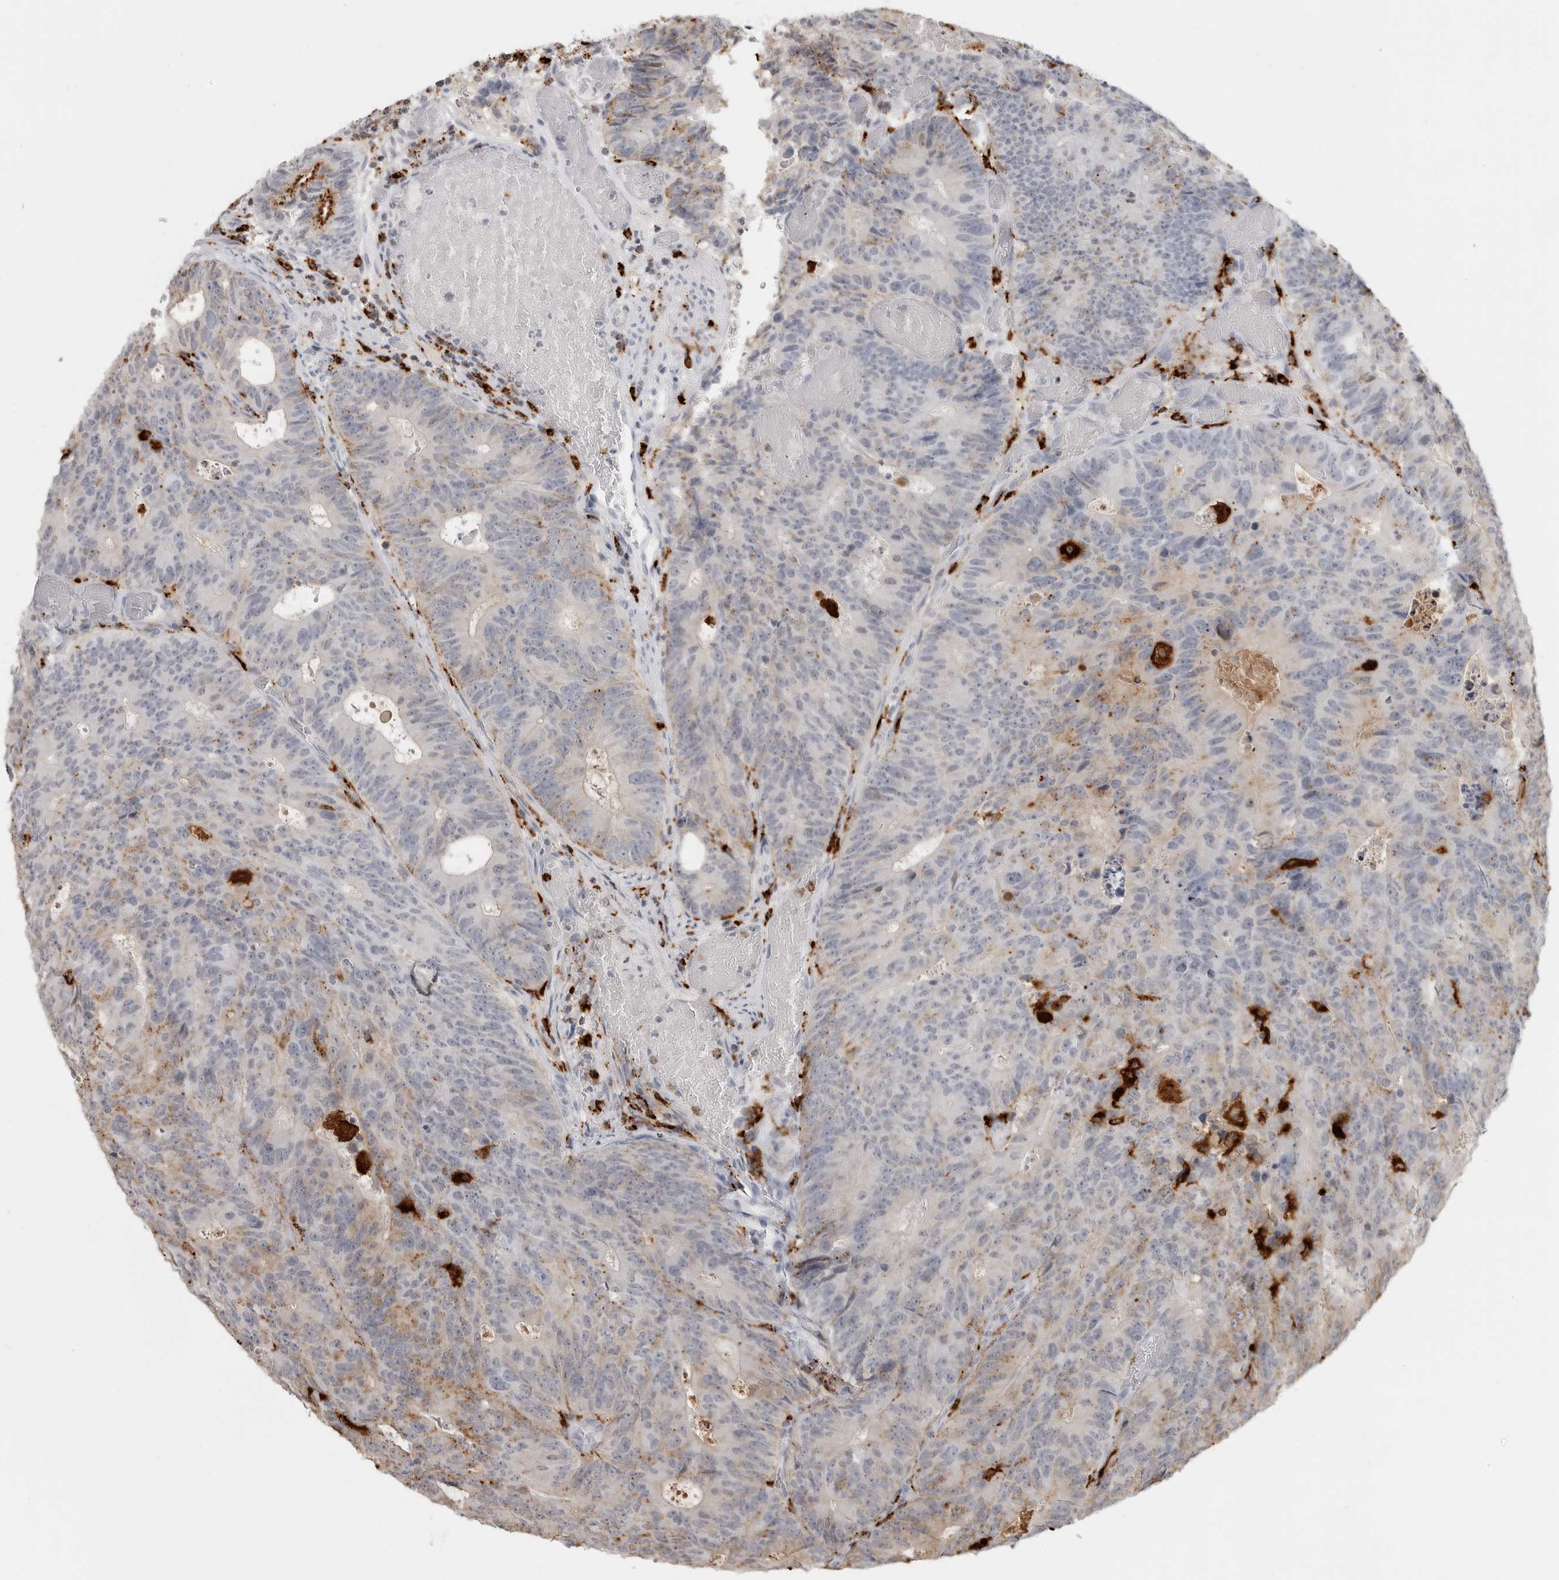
{"staining": {"intensity": "moderate", "quantity": "<25%", "location": "cytoplasmic/membranous"}, "tissue": "colorectal cancer", "cell_type": "Tumor cells", "image_type": "cancer", "snomed": [{"axis": "morphology", "description": "Adenocarcinoma, NOS"}, {"axis": "topography", "description": "Colon"}], "caption": "High-magnification brightfield microscopy of adenocarcinoma (colorectal) stained with DAB (brown) and counterstained with hematoxylin (blue). tumor cells exhibit moderate cytoplasmic/membranous expression is identified in approximately<25% of cells.", "gene": "IFI30", "patient": {"sex": "male", "age": 87}}